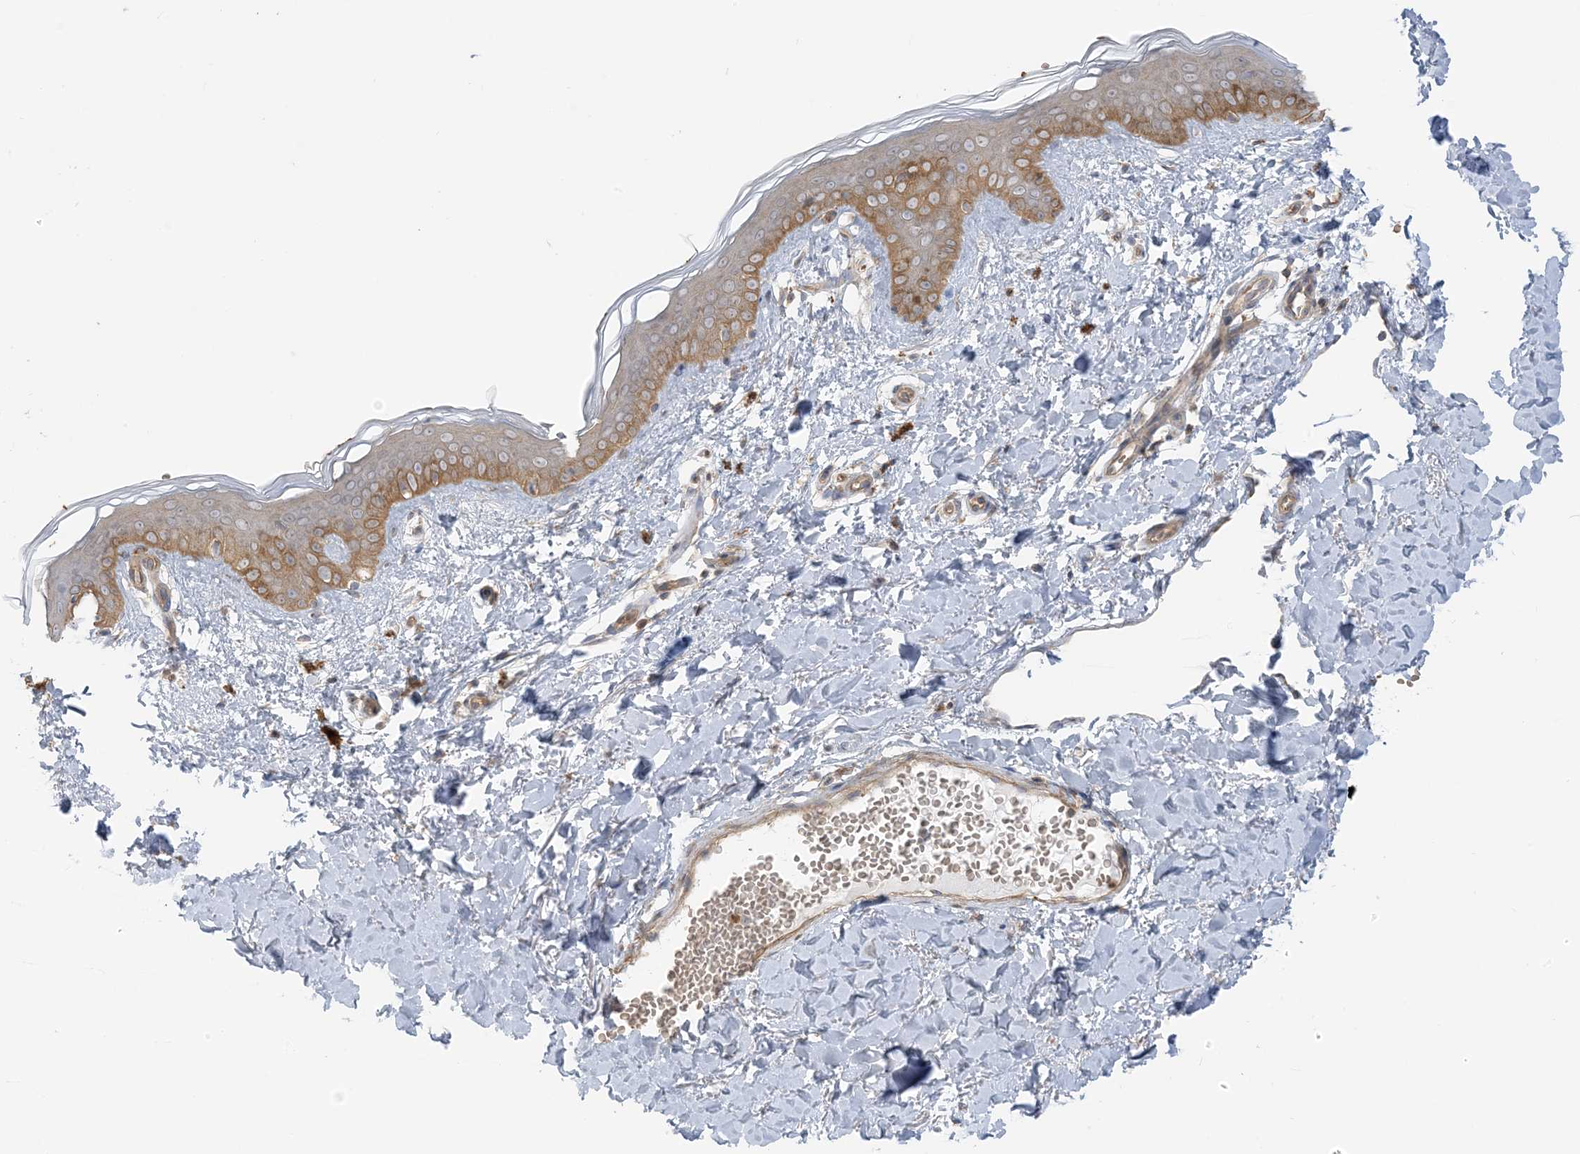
{"staining": {"intensity": "moderate", "quantity": "25%-75%", "location": "cytoplasmic/membranous"}, "tissue": "skin", "cell_type": "Fibroblasts", "image_type": "normal", "snomed": [{"axis": "morphology", "description": "Normal tissue, NOS"}, {"axis": "topography", "description": "Skin"}], "caption": "Immunohistochemistry photomicrograph of normal skin: skin stained using IHC displays medium levels of moderate protein expression localized specifically in the cytoplasmic/membranous of fibroblasts, appearing as a cytoplasmic/membranous brown color.", "gene": "ICMT", "patient": {"sex": "female", "age": 46}}